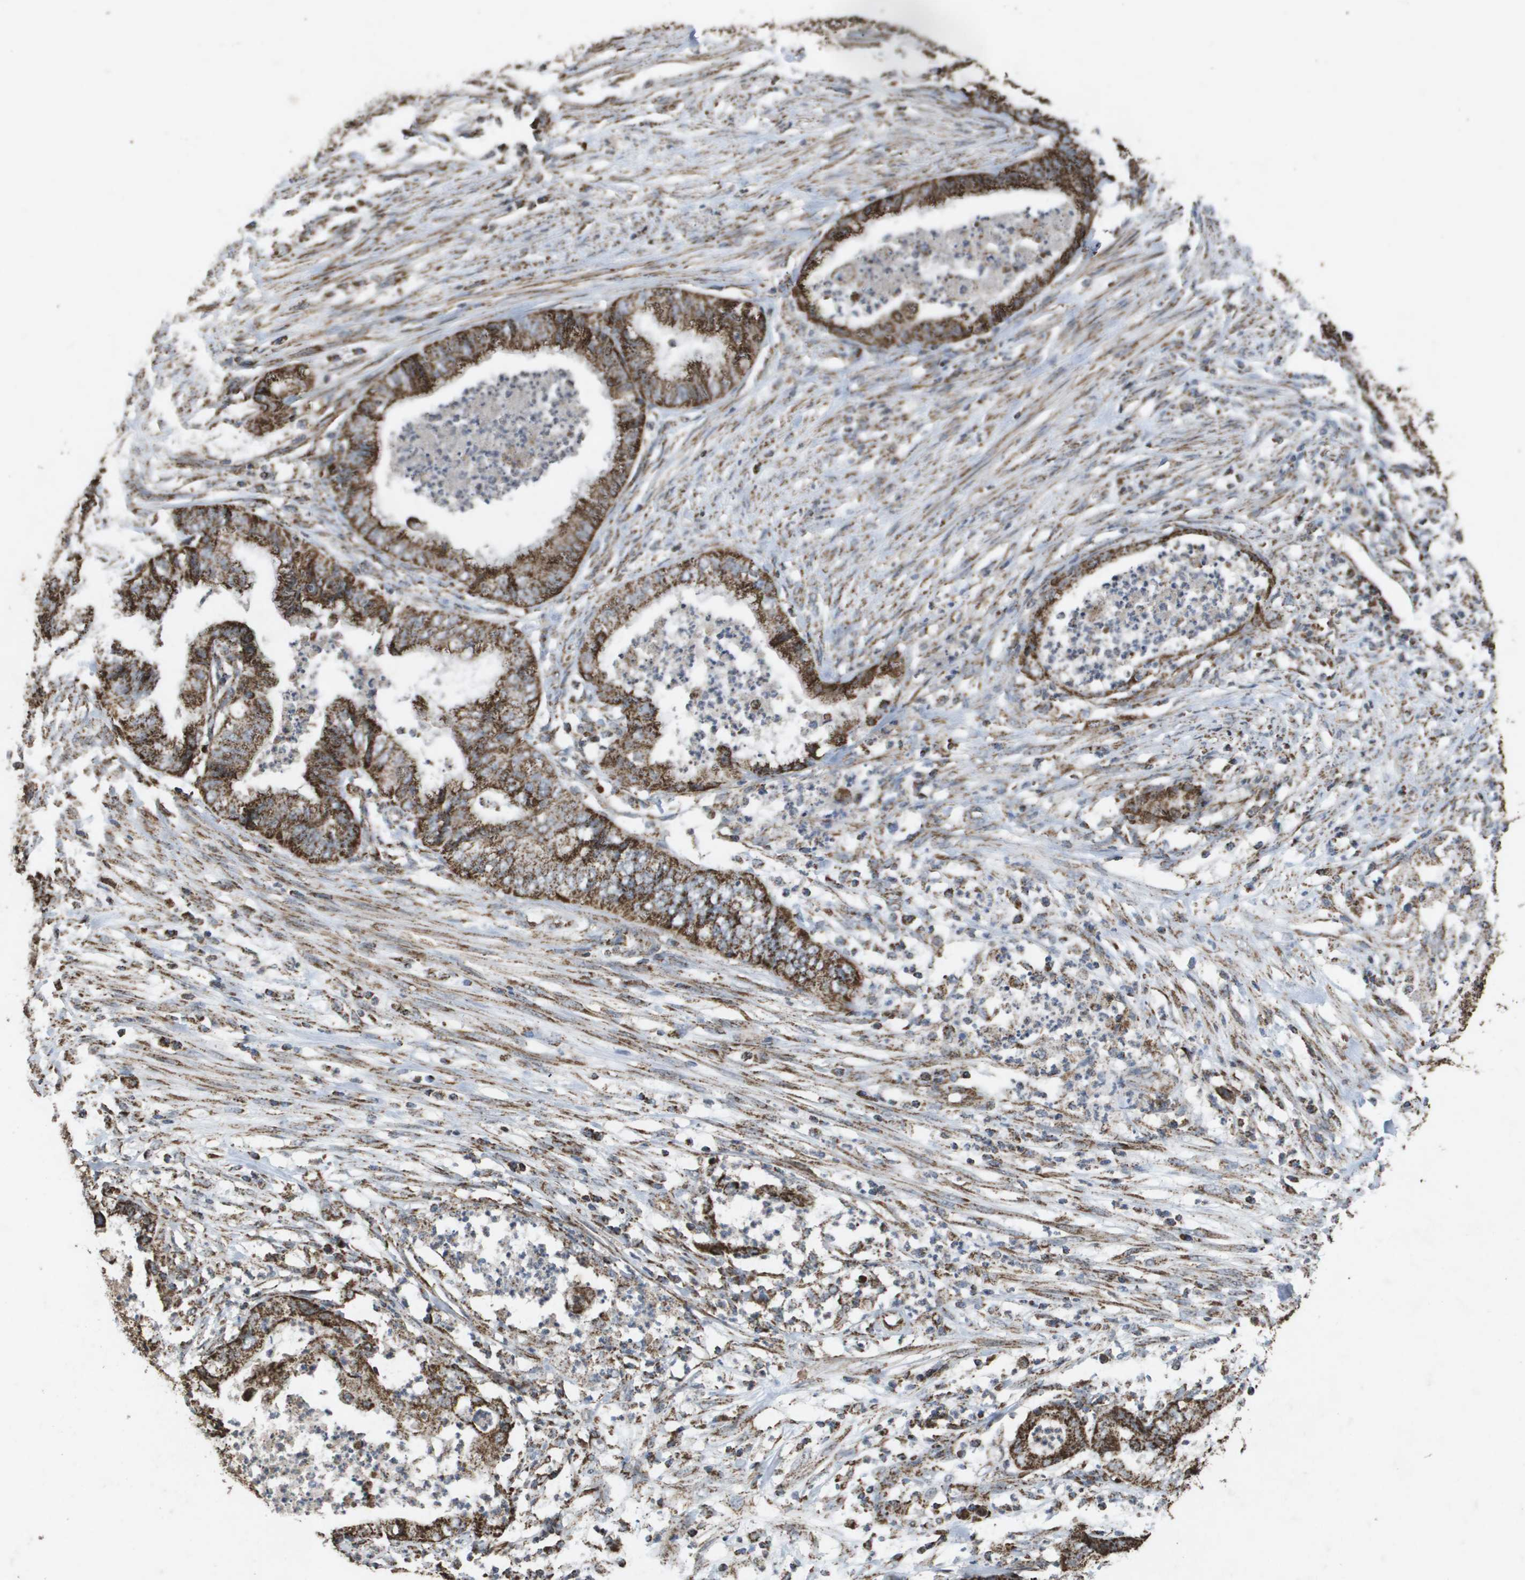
{"staining": {"intensity": "strong", "quantity": ">75%", "location": "cytoplasmic/membranous"}, "tissue": "endometrial cancer", "cell_type": "Tumor cells", "image_type": "cancer", "snomed": [{"axis": "morphology", "description": "Necrosis, NOS"}, {"axis": "morphology", "description": "Adenocarcinoma, NOS"}, {"axis": "topography", "description": "Endometrium"}], "caption": "Endometrial cancer stained for a protein (brown) displays strong cytoplasmic/membranous positive staining in about >75% of tumor cells.", "gene": "HSPE1", "patient": {"sex": "female", "age": 79}}